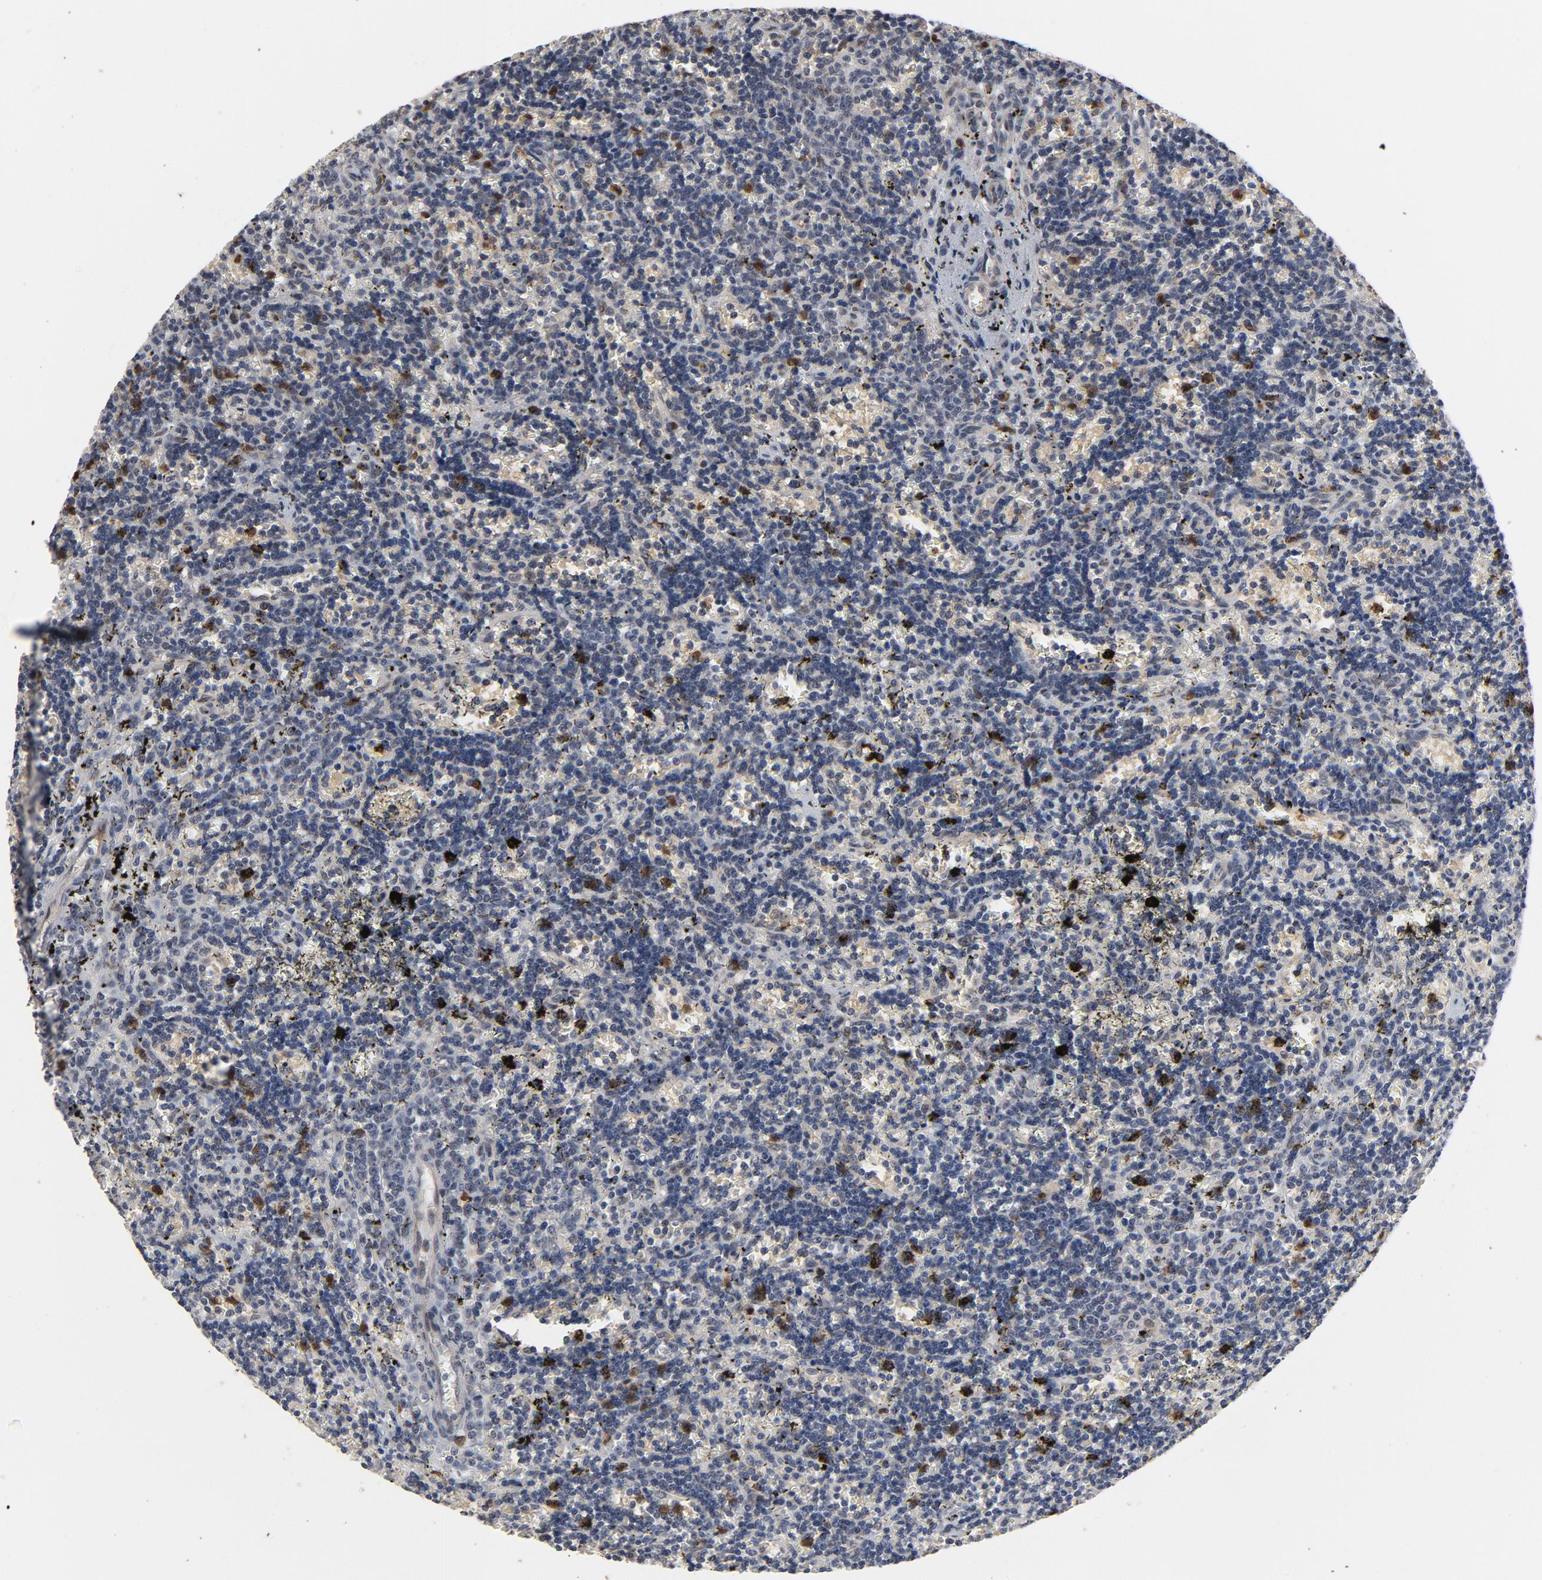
{"staining": {"intensity": "weak", "quantity": "<25%", "location": "cytoplasmic/membranous"}, "tissue": "lymphoma", "cell_type": "Tumor cells", "image_type": "cancer", "snomed": [{"axis": "morphology", "description": "Malignant lymphoma, non-Hodgkin's type, Low grade"}, {"axis": "topography", "description": "Spleen"}], "caption": "Image shows no protein positivity in tumor cells of lymphoma tissue.", "gene": "RTL5", "patient": {"sex": "male", "age": 60}}